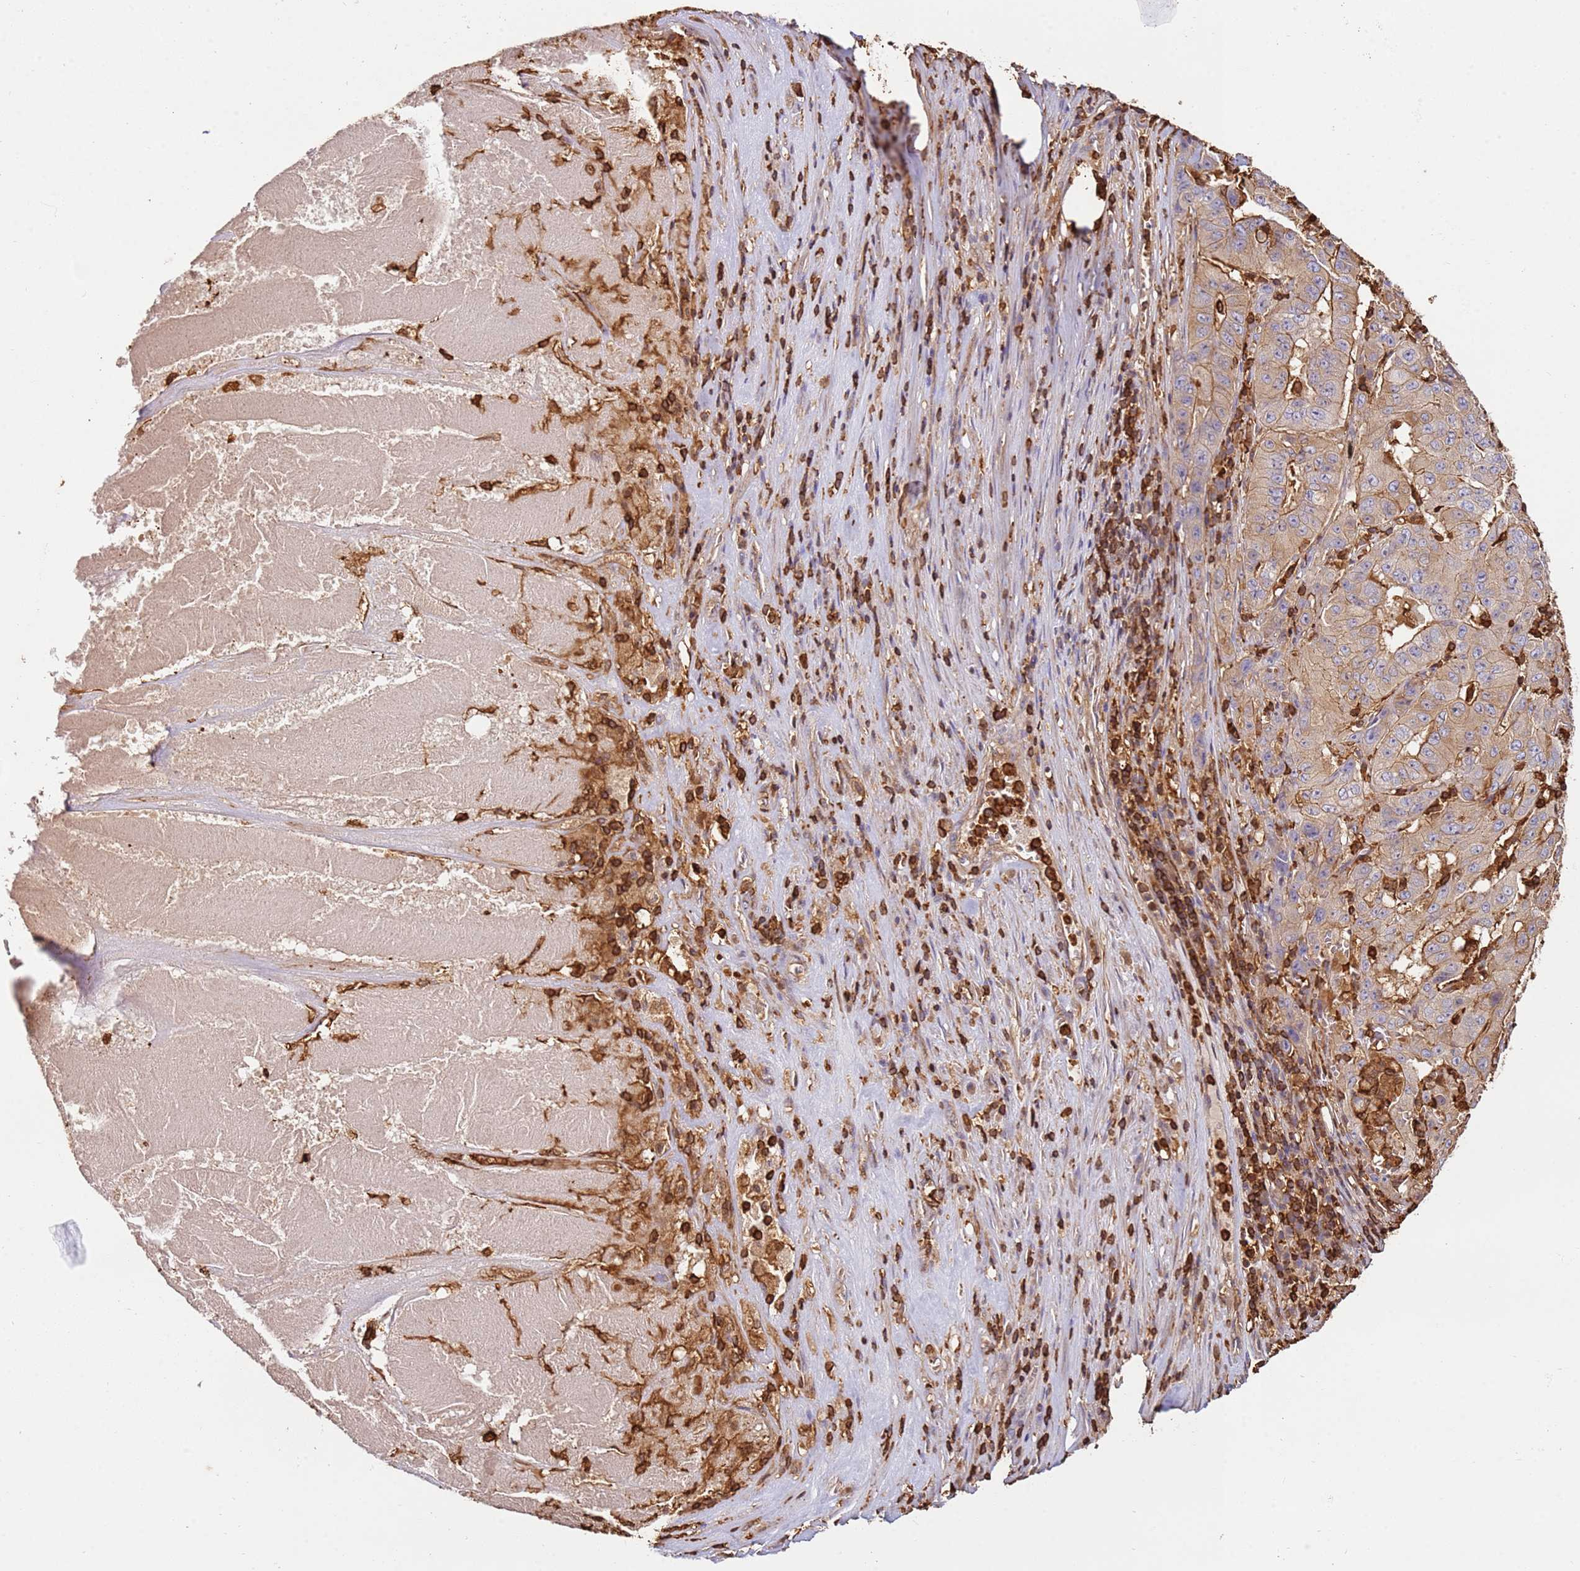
{"staining": {"intensity": "moderate", "quantity": ">75%", "location": "cytoplasmic/membranous"}, "tissue": "pancreatic cancer", "cell_type": "Tumor cells", "image_type": "cancer", "snomed": [{"axis": "morphology", "description": "Adenocarcinoma, NOS"}, {"axis": "topography", "description": "Pancreas"}], "caption": "This is an image of immunohistochemistry staining of pancreatic cancer, which shows moderate expression in the cytoplasmic/membranous of tumor cells.", "gene": "OR6P1", "patient": {"sex": "male", "age": 63}}